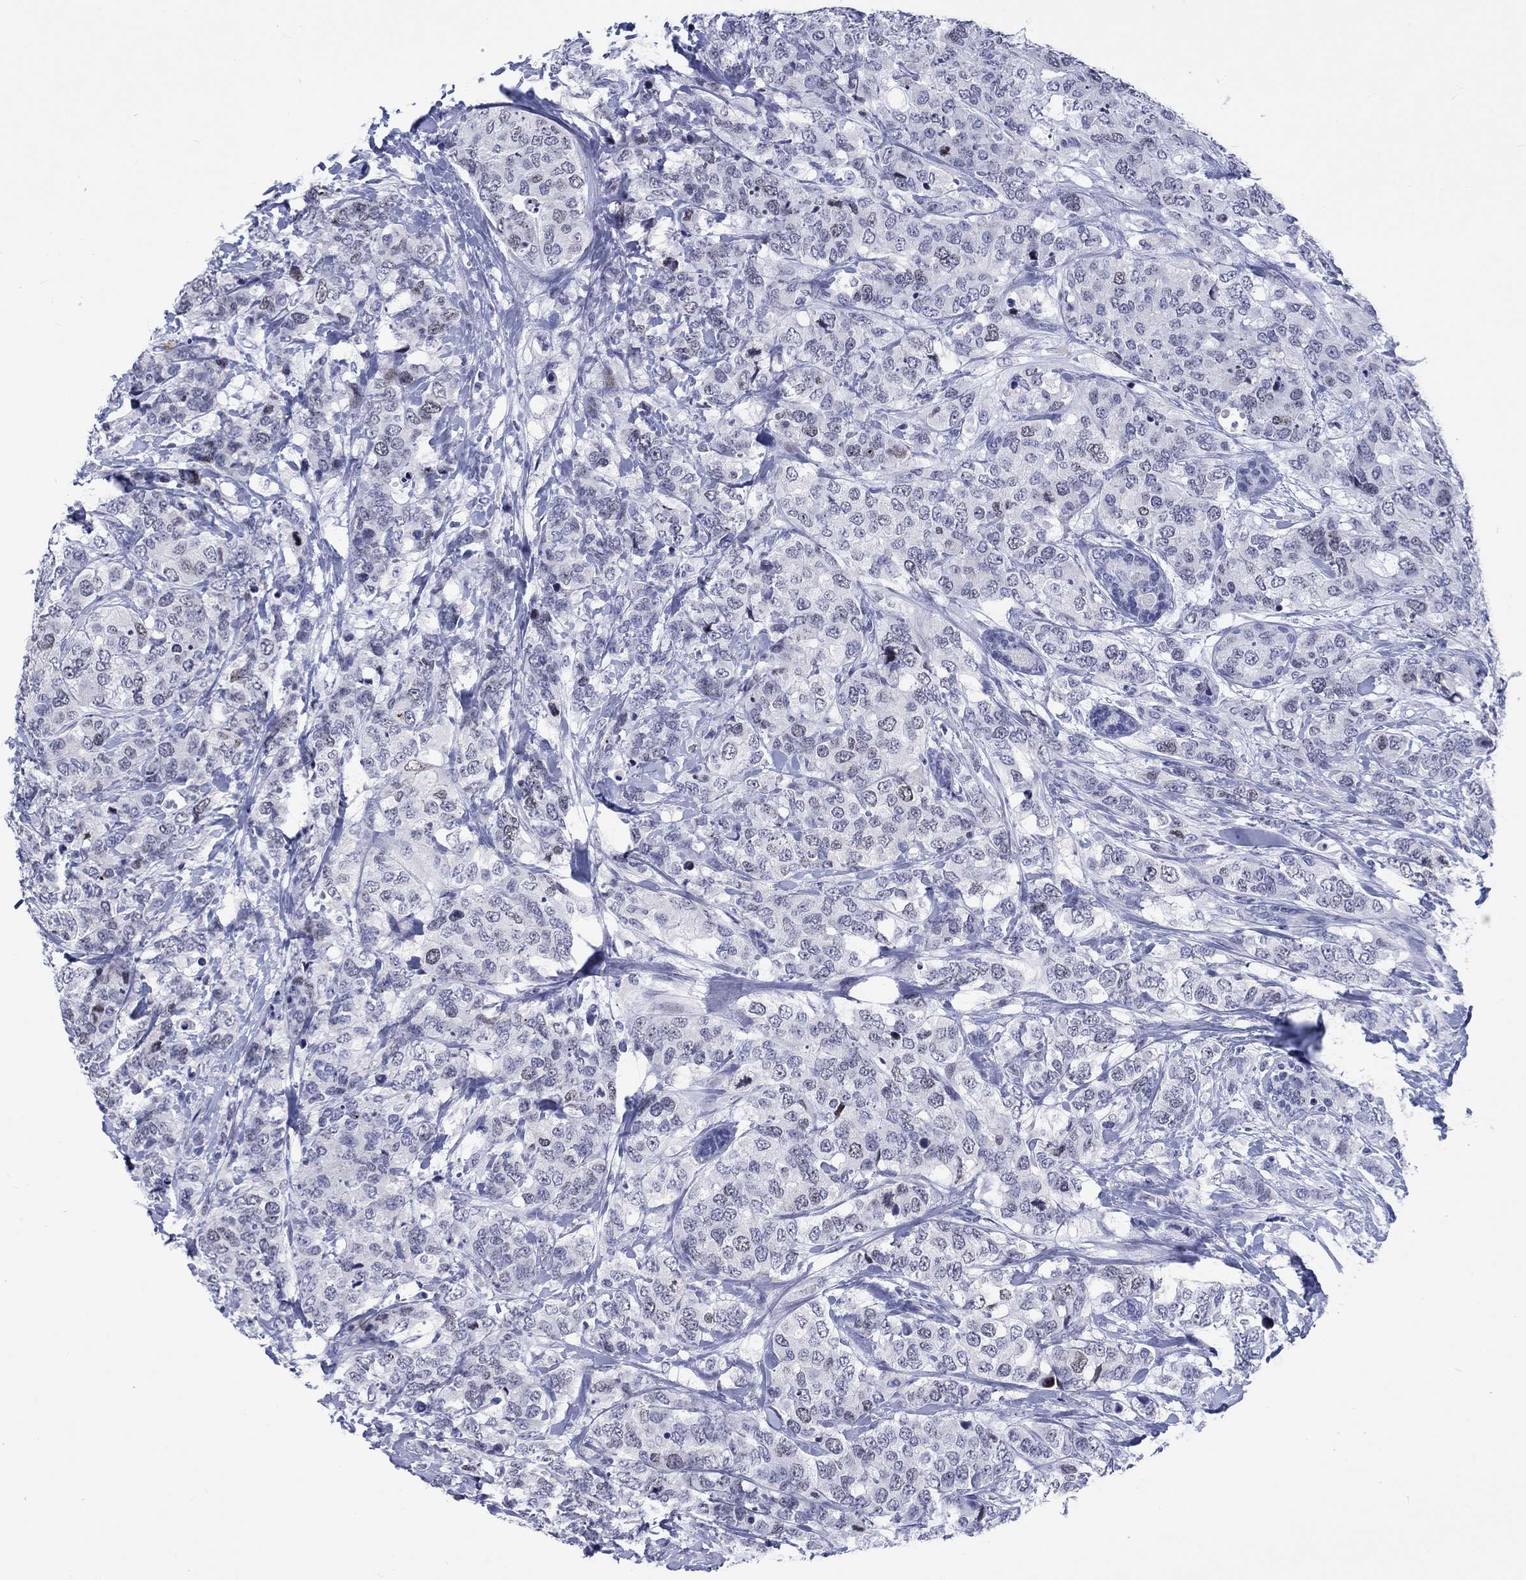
{"staining": {"intensity": "negative", "quantity": "none", "location": "none"}, "tissue": "breast cancer", "cell_type": "Tumor cells", "image_type": "cancer", "snomed": [{"axis": "morphology", "description": "Lobular carcinoma"}, {"axis": "topography", "description": "Breast"}], "caption": "An immunohistochemistry (IHC) image of breast cancer is shown. There is no staining in tumor cells of breast cancer. (Brightfield microscopy of DAB immunohistochemistry (IHC) at high magnification).", "gene": "CDCA2", "patient": {"sex": "female", "age": 59}}